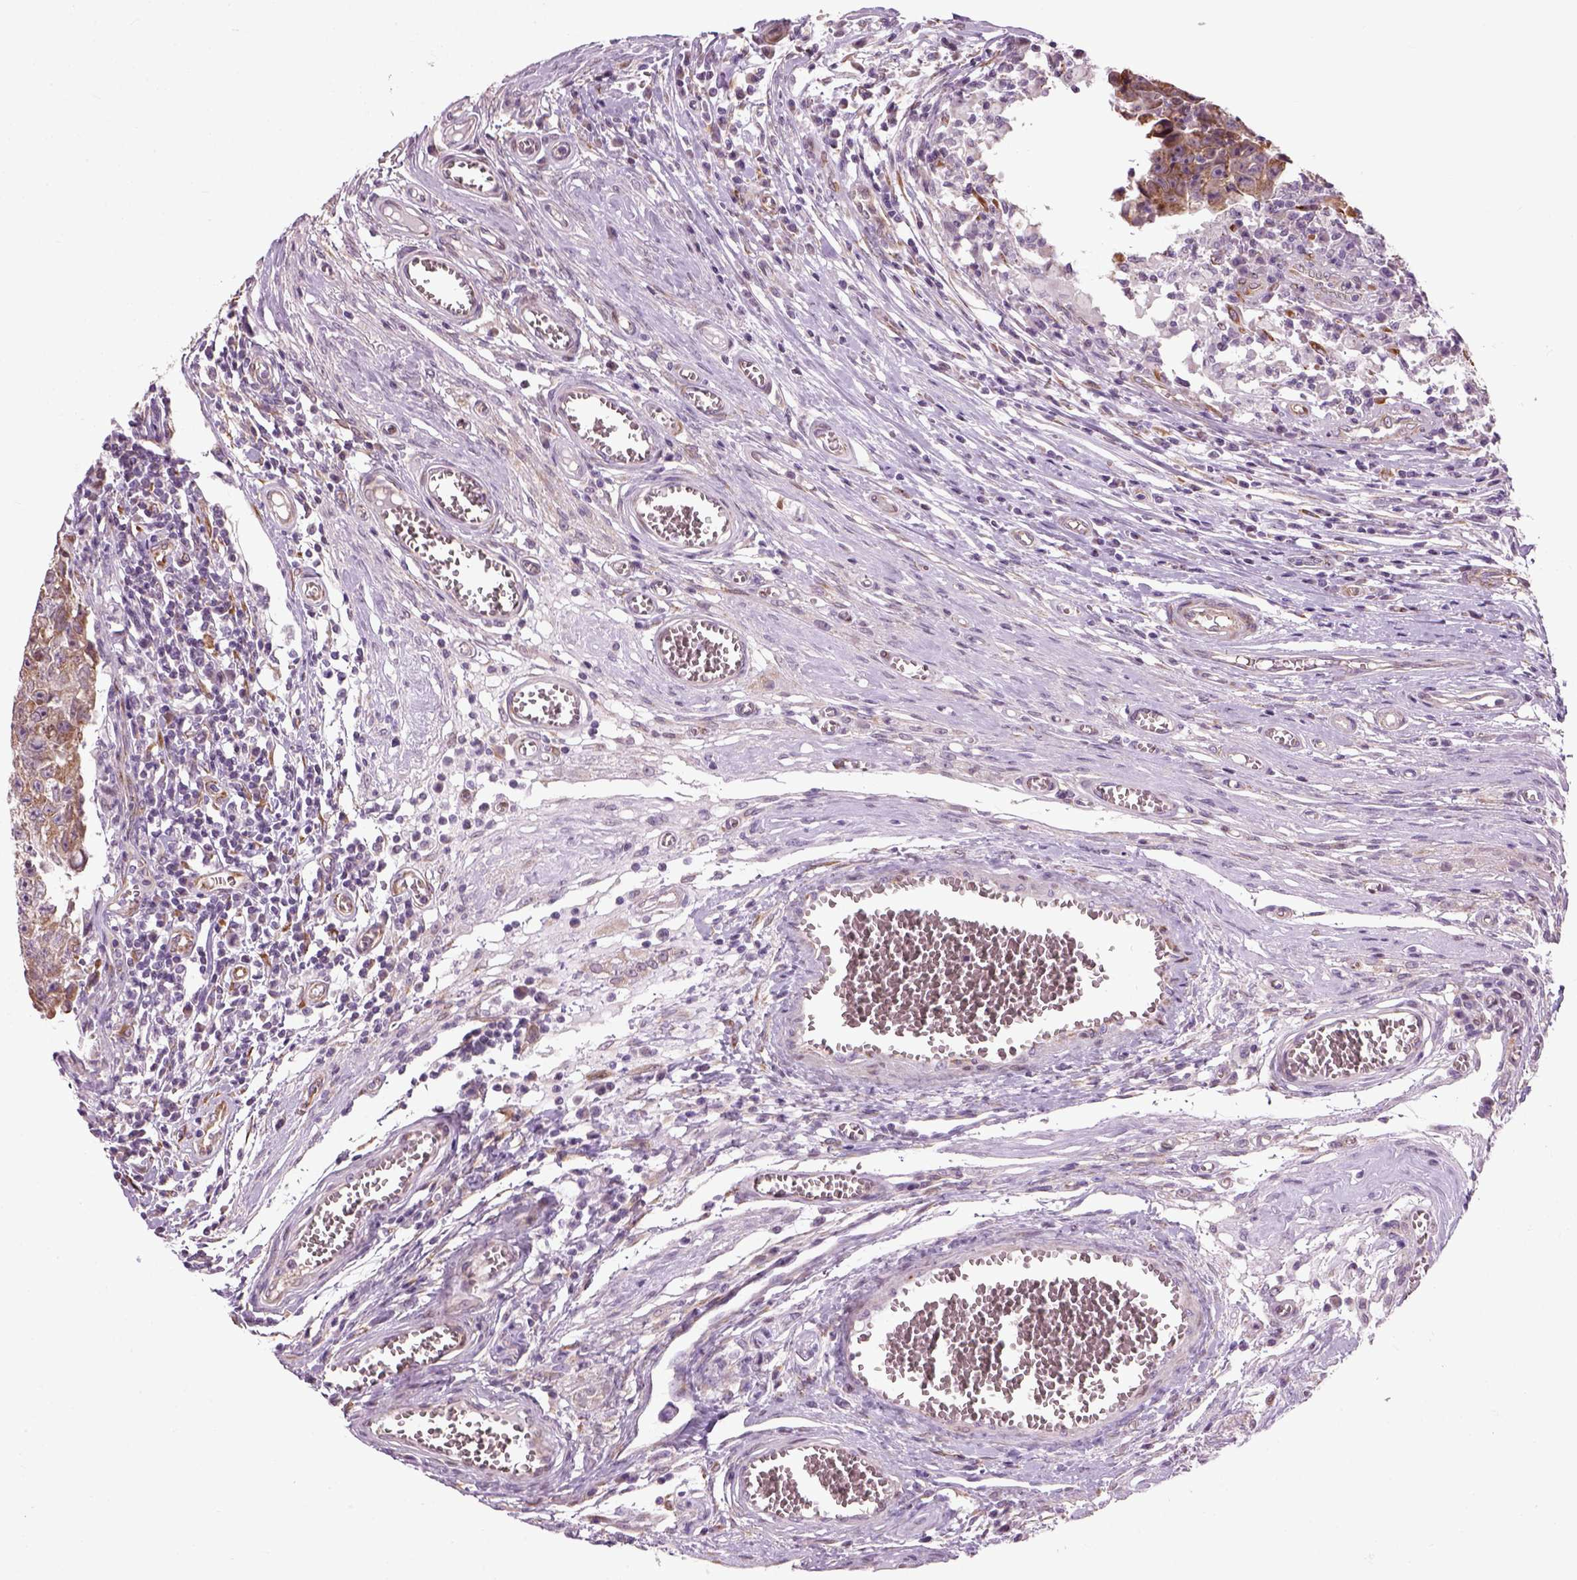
{"staining": {"intensity": "weak", "quantity": "25%-75%", "location": "cytoplasmic/membranous"}, "tissue": "testis cancer", "cell_type": "Tumor cells", "image_type": "cancer", "snomed": [{"axis": "morphology", "description": "Carcinoma, Embryonal, NOS"}, {"axis": "topography", "description": "Testis"}], "caption": "An immunohistochemistry histopathology image of neoplastic tissue is shown. Protein staining in brown shows weak cytoplasmic/membranous positivity in embryonal carcinoma (testis) within tumor cells. Using DAB (3,3'-diaminobenzidine) (brown) and hematoxylin (blue) stains, captured at high magnification using brightfield microscopy.", "gene": "XK", "patient": {"sex": "male", "age": 36}}